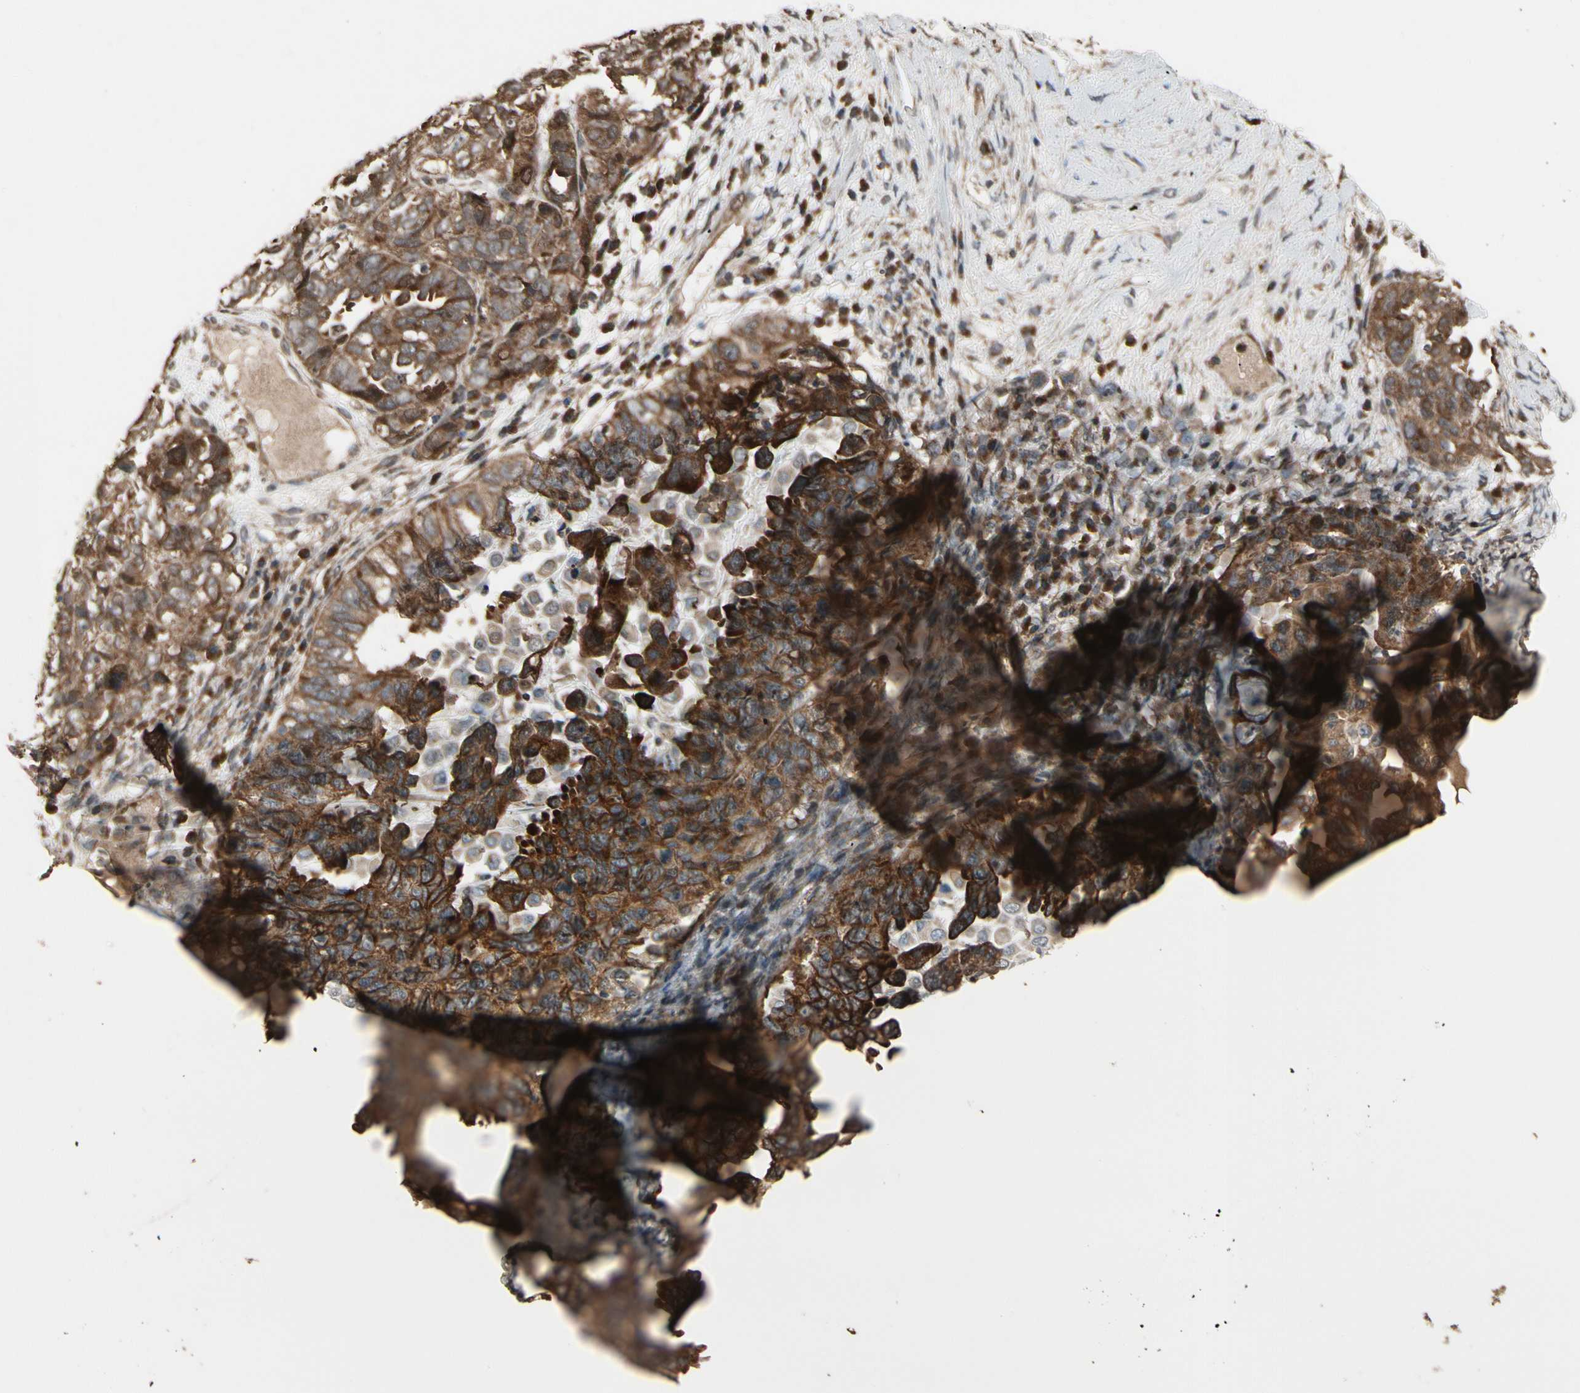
{"staining": {"intensity": "strong", "quantity": "25%-75%", "location": "cytoplasmic/membranous"}, "tissue": "ovarian cancer", "cell_type": "Tumor cells", "image_type": "cancer", "snomed": [{"axis": "morphology", "description": "Cystadenocarcinoma, serous, NOS"}, {"axis": "topography", "description": "Ovary"}], "caption": "A brown stain shows strong cytoplasmic/membranous staining of a protein in serous cystadenocarcinoma (ovarian) tumor cells.", "gene": "CSF1R", "patient": {"sex": "female", "age": 82}}